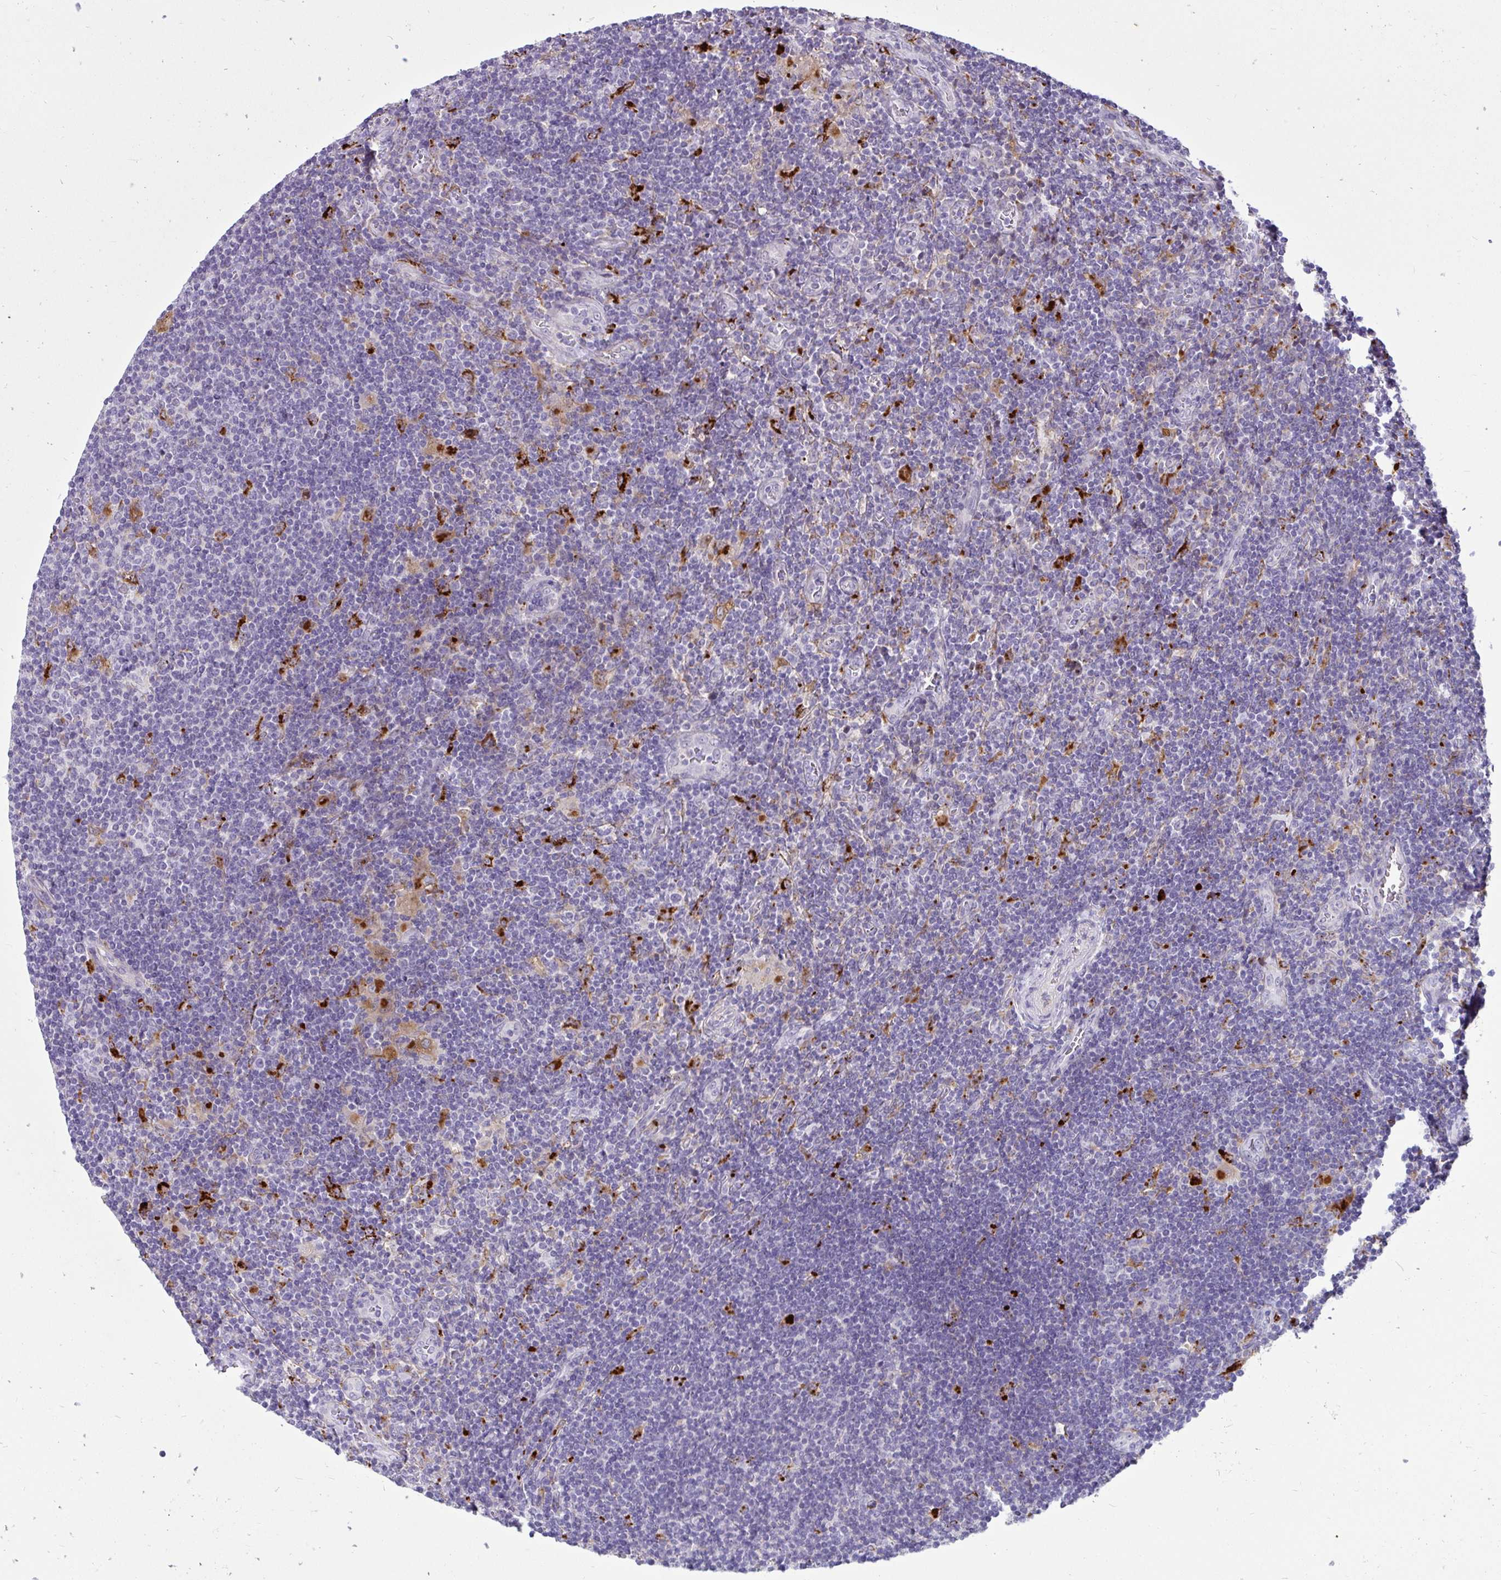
{"staining": {"intensity": "negative", "quantity": "none", "location": "none"}, "tissue": "lymphoma", "cell_type": "Tumor cells", "image_type": "cancer", "snomed": [{"axis": "morphology", "description": "Hodgkin's disease, NOS"}, {"axis": "topography", "description": "Lymph node"}], "caption": "A high-resolution image shows immunohistochemistry staining of Hodgkin's disease, which demonstrates no significant expression in tumor cells.", "gene": "CTSZ", "patient": {"sex": "male", "age": 40}}